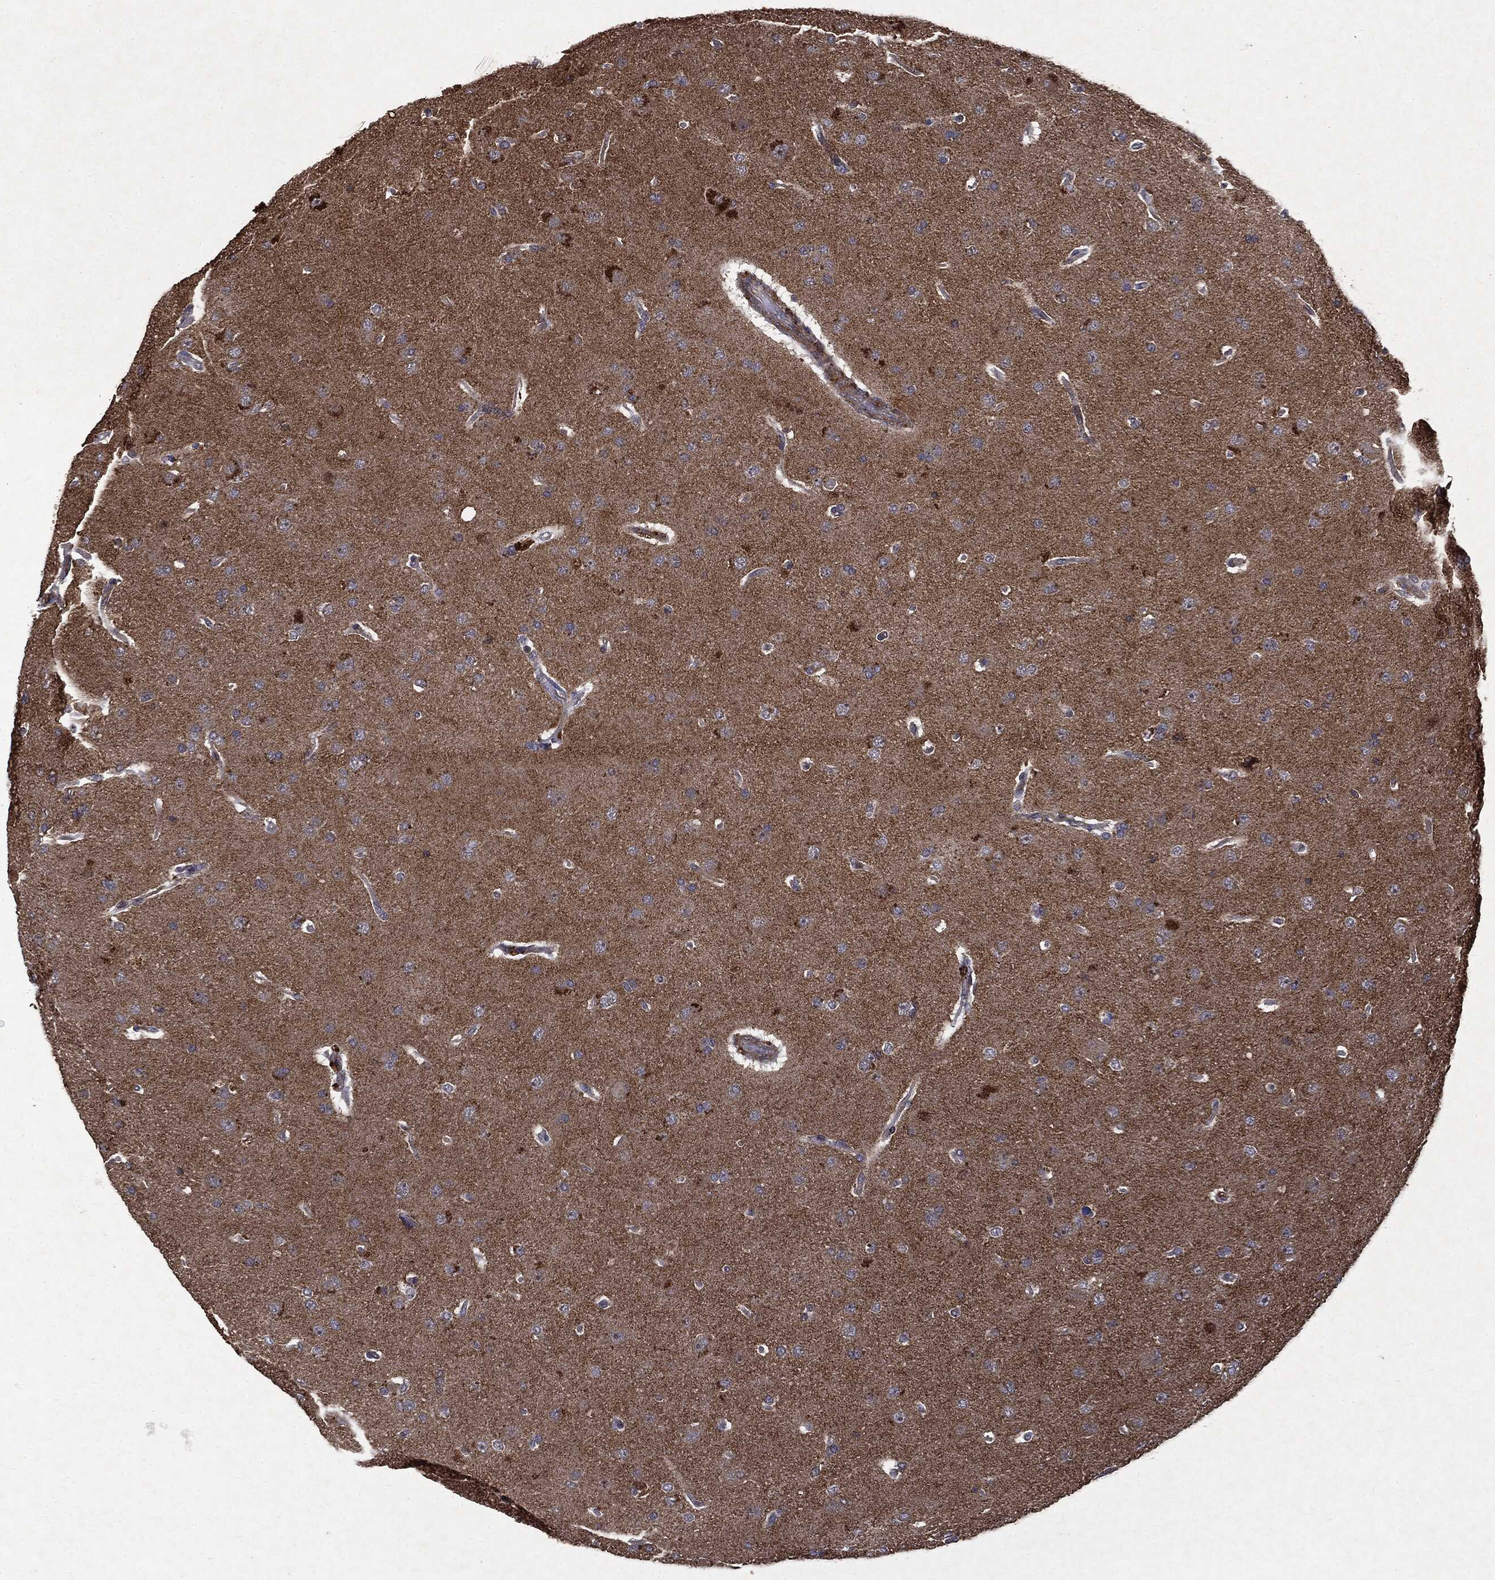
{"staining": {"intensity": "negative", "quantity": "none", "location": "none"}, "tissue": "glioma", "cell_type": "Tumor cells", "image_type": "cancer", "snomed": [{"axis": "morphology", "description": "Glioma, malignant, NOS"}, {"axis": "topography", "description": "Cerebral cortex"}], "caption": "This is a histopathology image of IHC staining of glioma, which shows no expression in tumor cells.", "gene": "PTEN", "patient": {"sex": "male", "age": 58}}